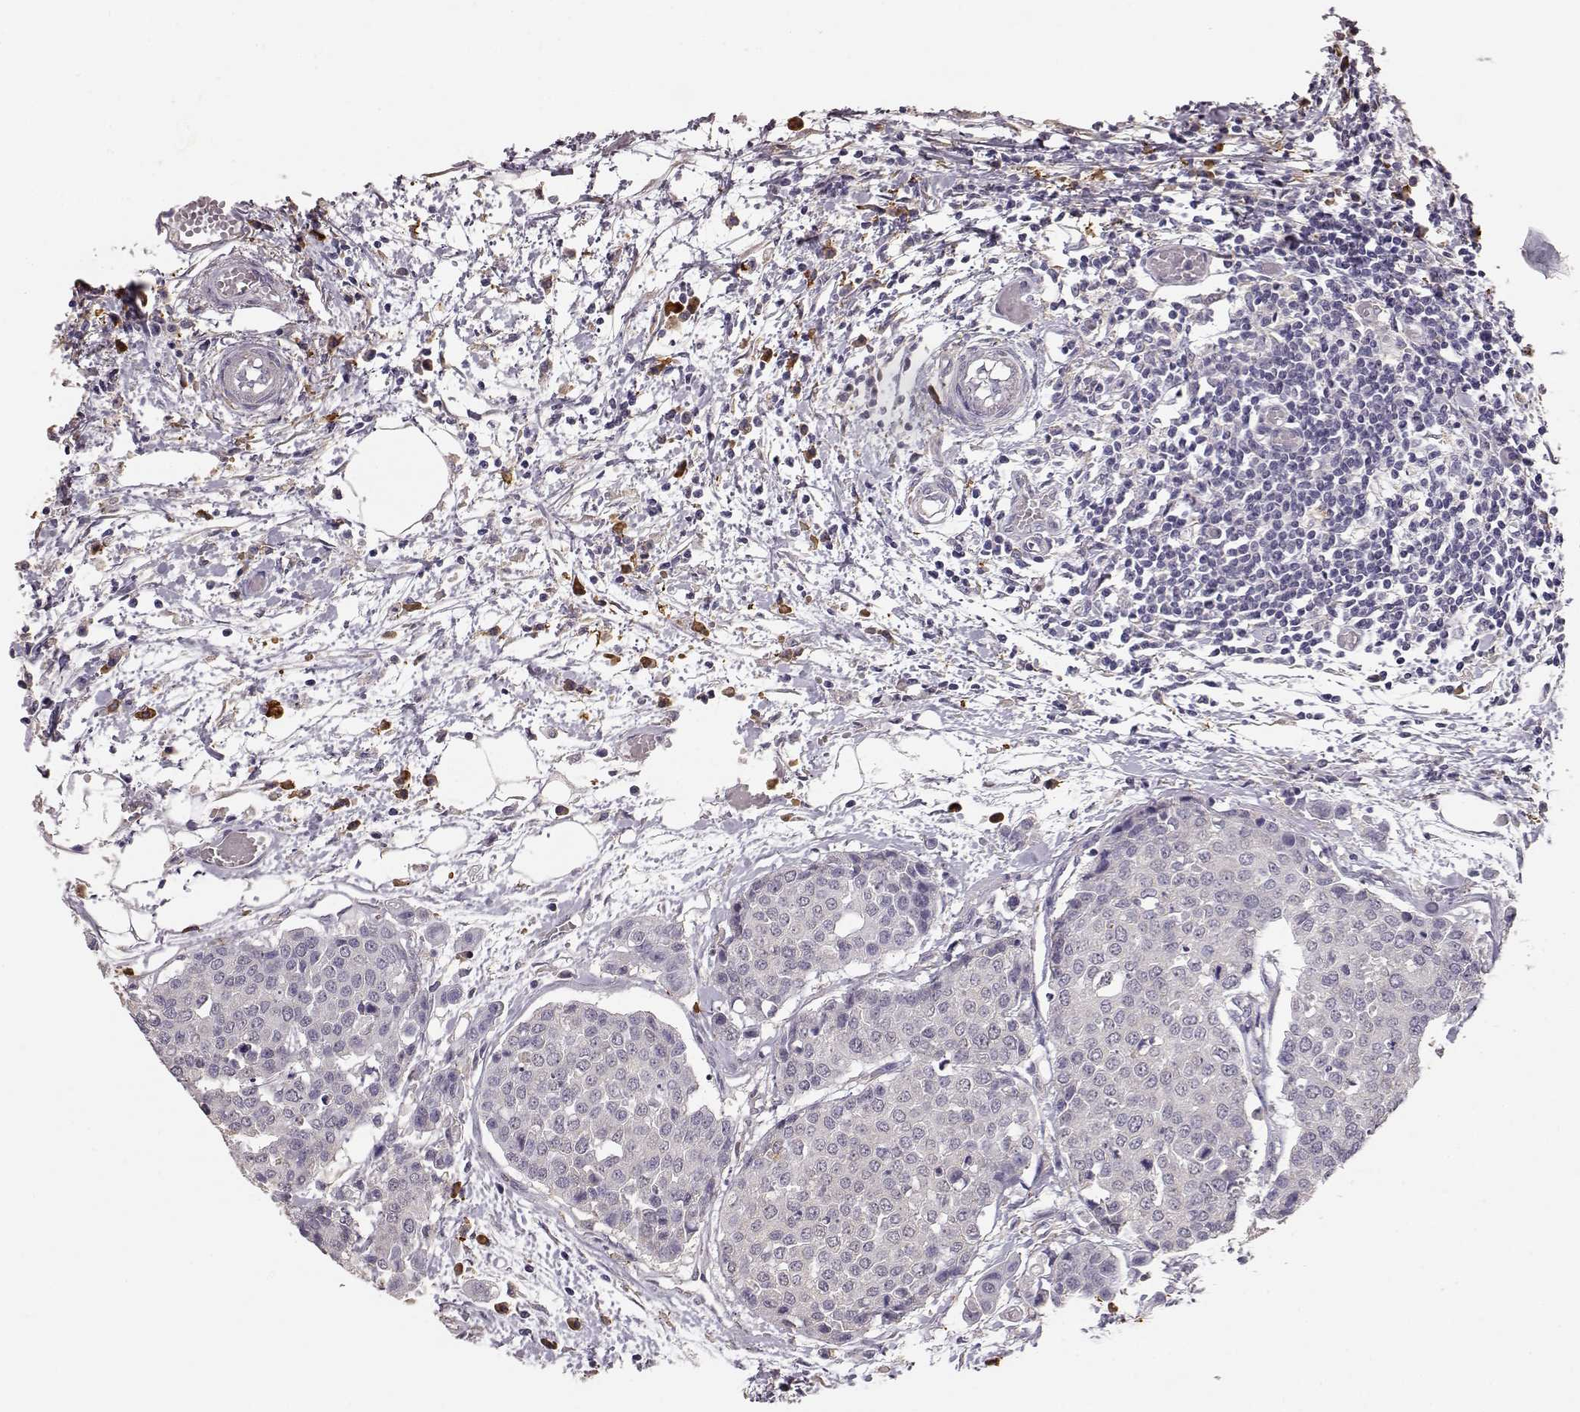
{"staining": {"intensity": "negative", "quantity": "none", "location": "none"}, "tissue": "carcinoid", "cell_type": "Tumor cells", "image_type": "cancer", "snomed": [{"axis": "morphology", "description": "Carcinoid, malignant, NOS"}, {"axis": "topography", "description": "Colon"}], "caption": "This is an IHC photomicrograph of human malignant carcinoid. There is no expression in tumor cells.", "gene": "GABRG3", "patient": {"sex": "male", "age": 81}}